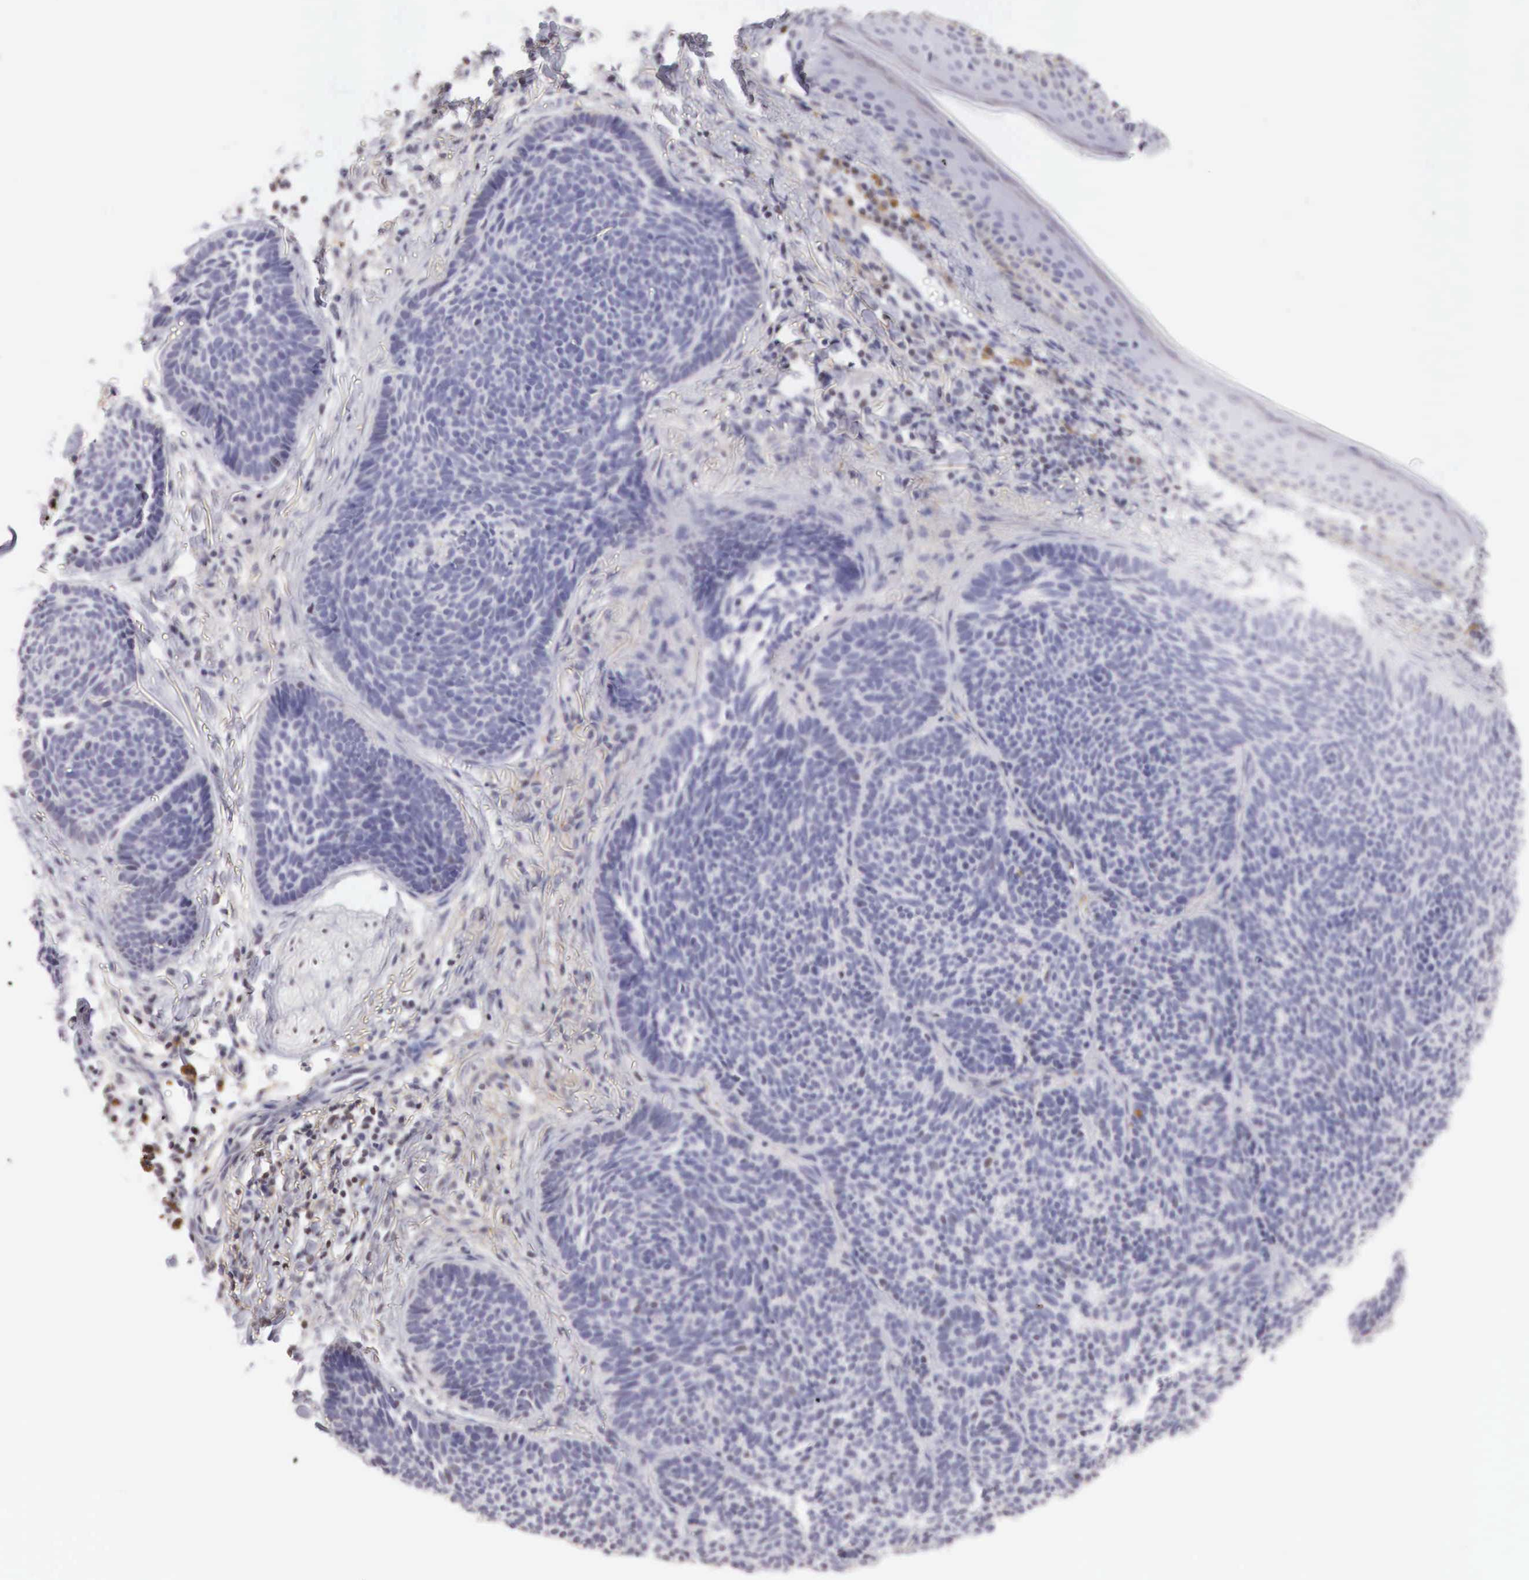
{"staining": {"intensity": "negative", "quantity": "none", "location": "none"}, "tissue": "skin cancer", "cell_type": "Tumor cells", "image_type": "cancer", "snomed": [{"axis": "morphology", "description": "Basal cell carcinoma"}, {"axis": "topography", "description": "Skin"}], "caption": "Immunohistochemical staining of human skin basal cell carcinoma shows no significant expression in tumor cells.", "gene": "XPNPEP2", "patient": {"sex": "female", "age": 62}}